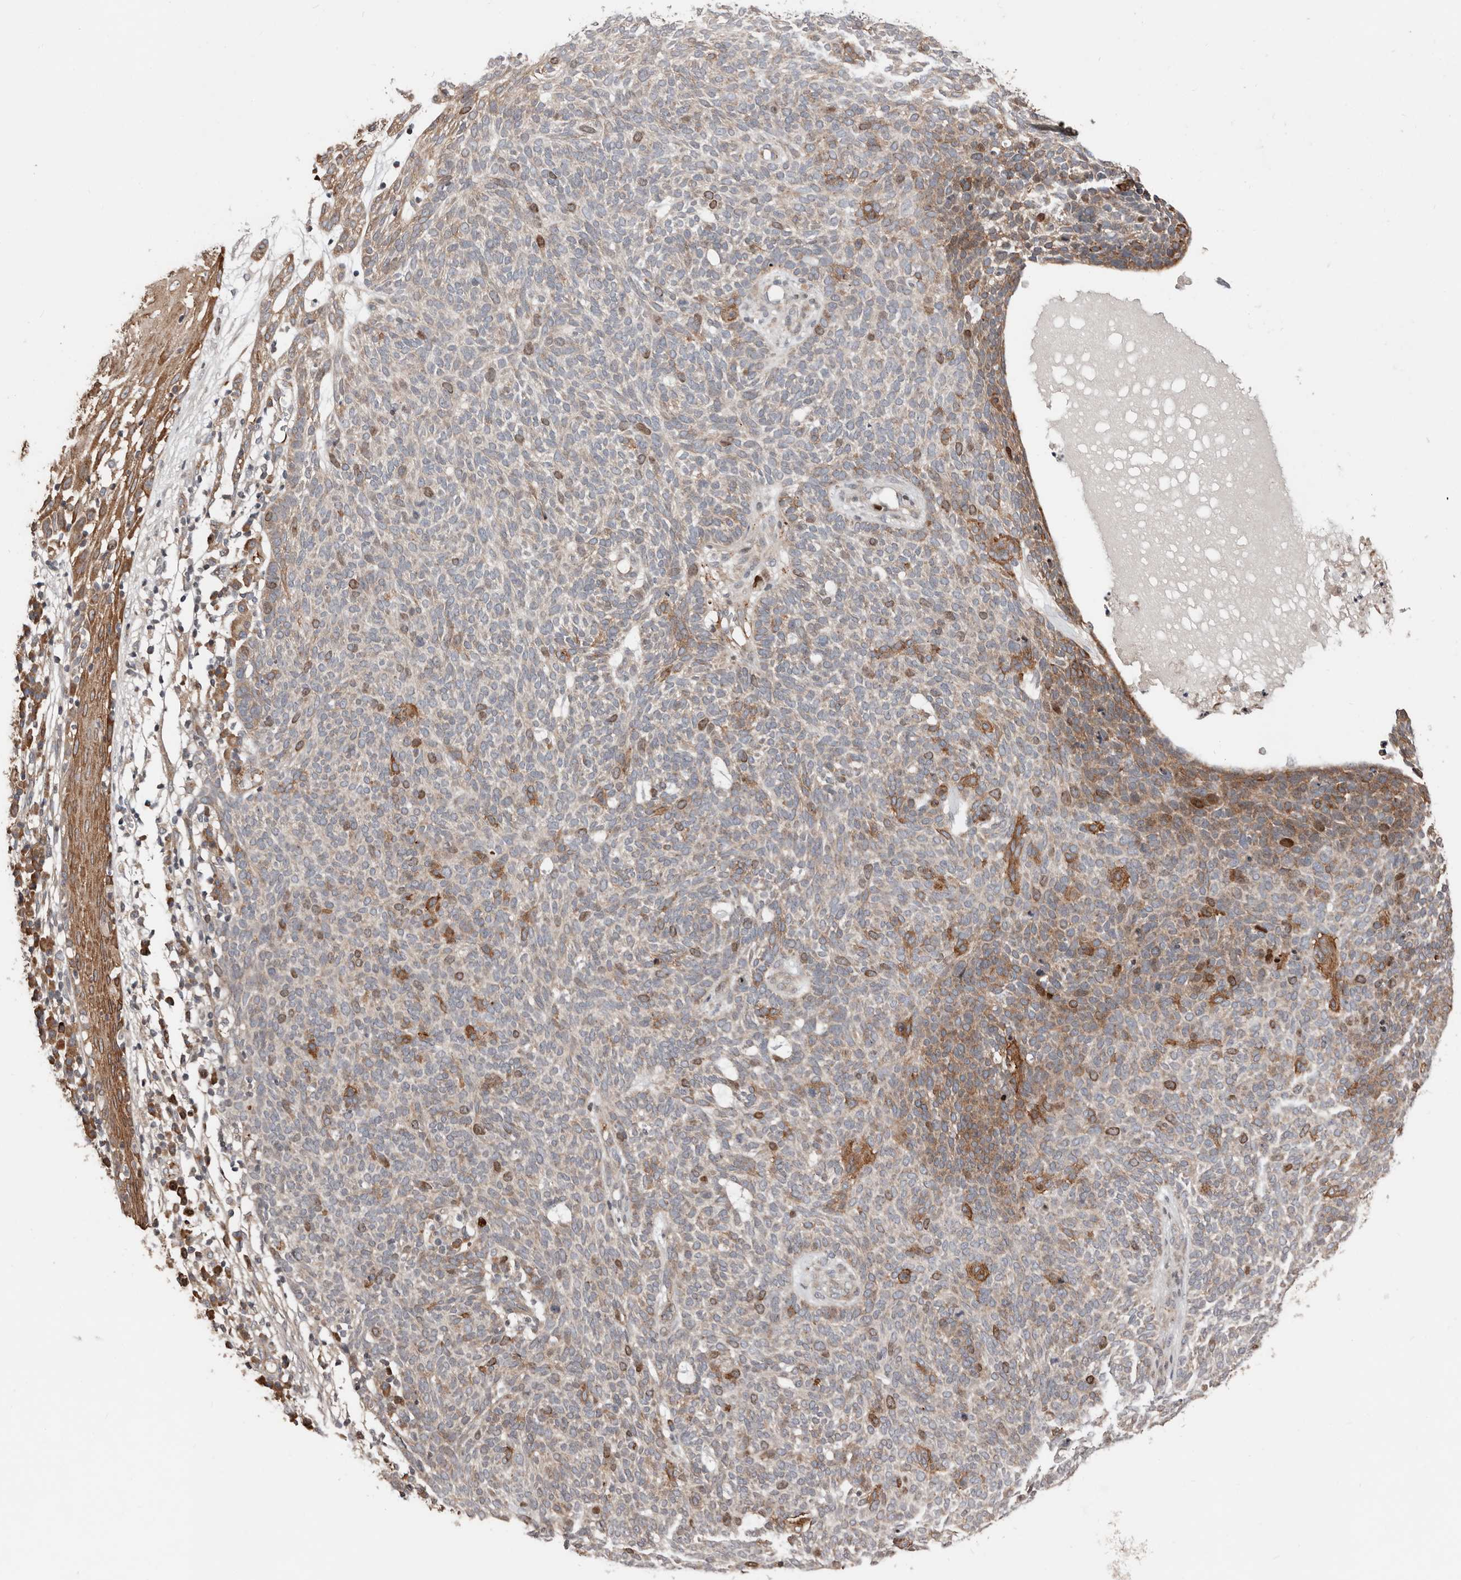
{"staining": {"intensity": "moderate", "quantity": "25%-75%", "location": "cytoplasmic/membranous"}, "tissue": "skin cancer", "cell_type": "Tumor cells", "image_type": "cancer", "snomed": [{"axis": "morphology", "description": "Squamous cell carcinoma, NOS"}, {"axis": "topography", "description": "Skin"}], "caption": "Protein expression analysis of squamous cell carcinoma (skin) shows moderate cytoplasmic/membranous staining in about 25%-75% of tumor cells.", "gene": "SMYD4", "patient": {"sex": "female", "age": 90}}